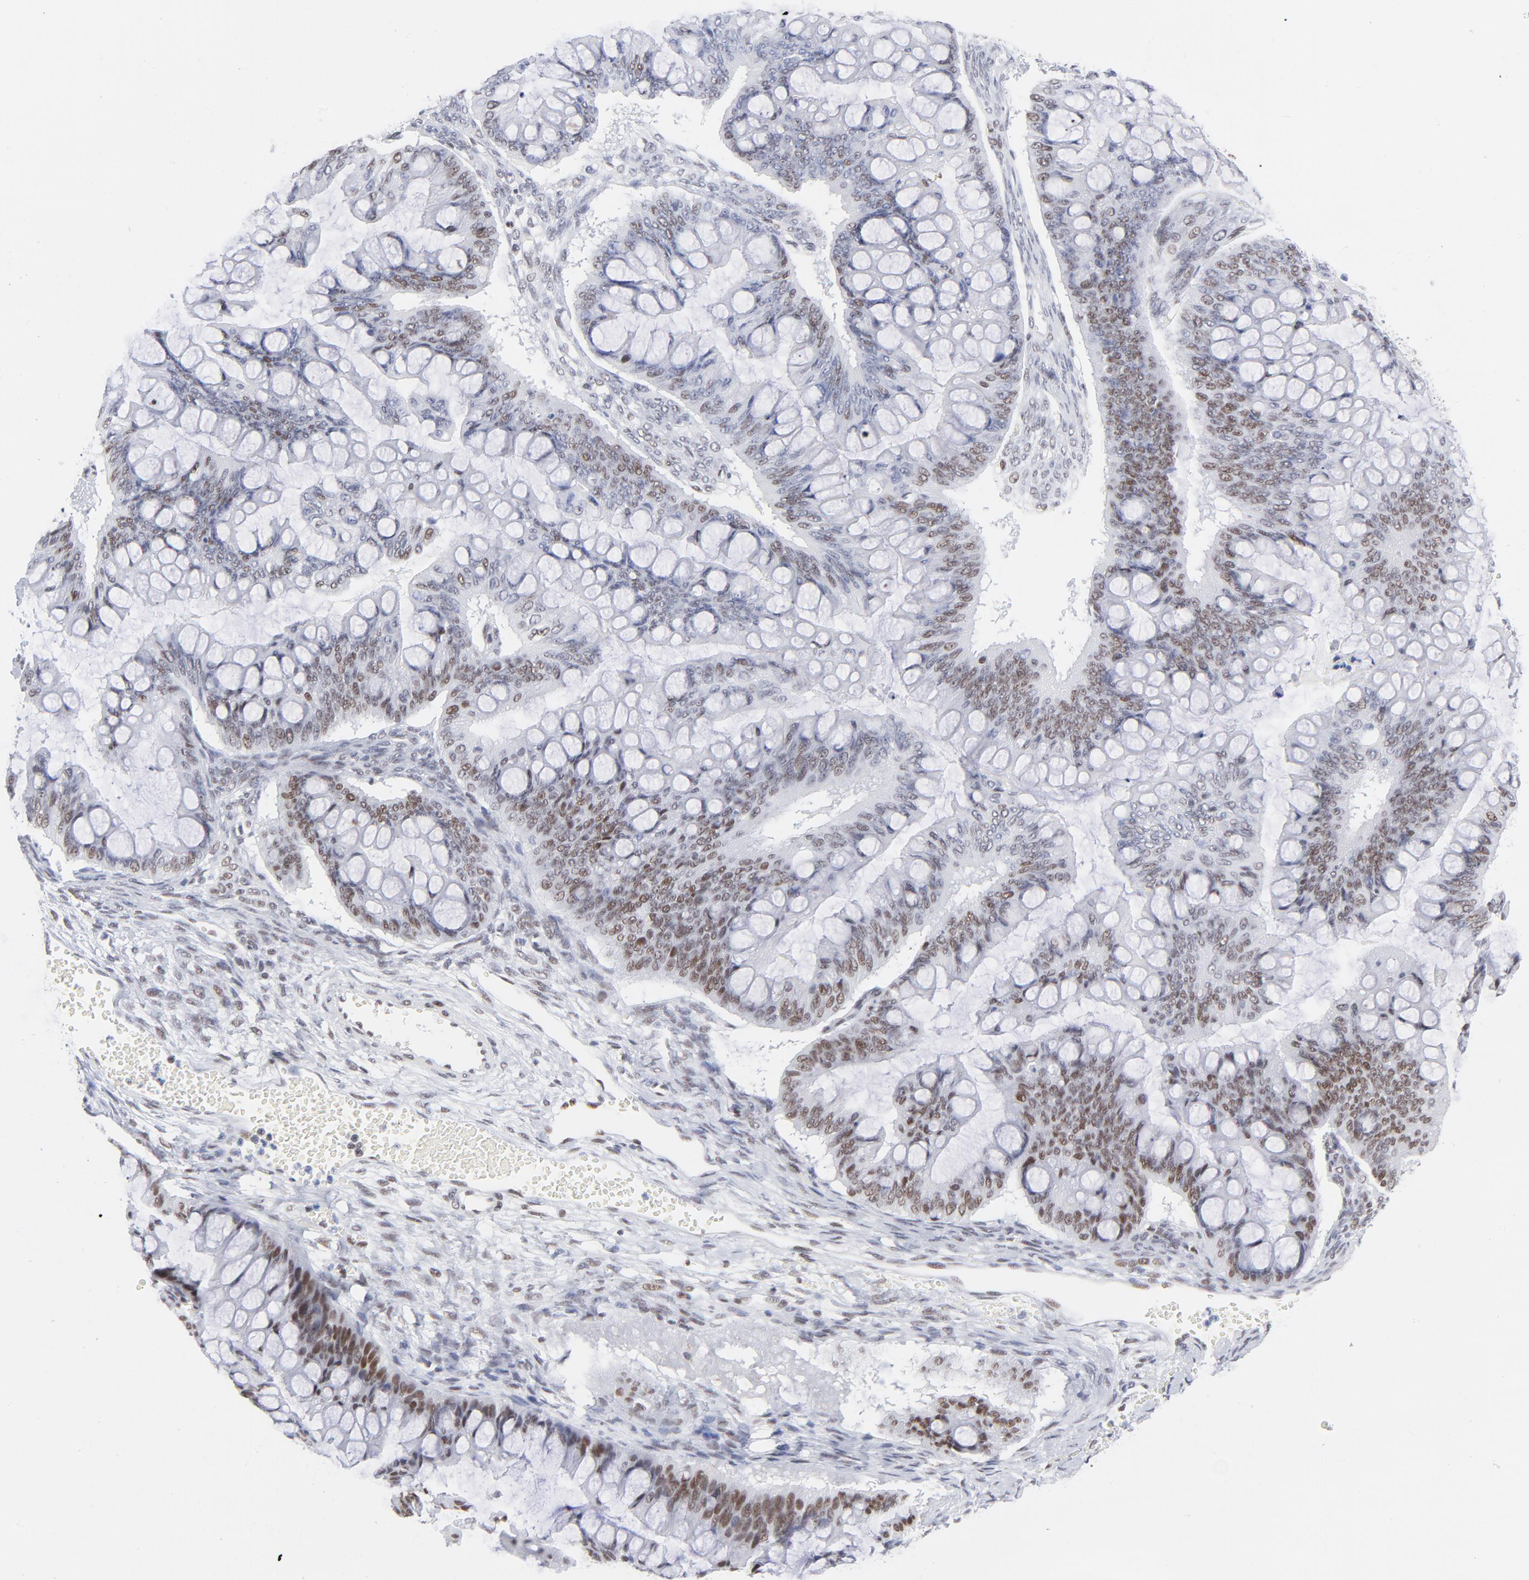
{"staining": {"intensity": "weak", "quantity": "25%-75%", "location": "nuclear"}, "tissue": "ovarian cancer", "cell_type": "Tumor cells", "image_type": "cancer", "snomed": [{"axis": "morphology", "description": "Cystadenocarcinoma, mucinous, NOS"}, {"axis": "topography", "description": "Ovary"}], "caption": "The histopathology image exhibits immunohistochemical staining of ovarian mucinous cystadenocarcinoma. There is weak nuclear positivity is seen in approximately 25%-75% of tumor cells.", "gene": "ATF2", "patient": {"sex": "female", "age": 73}}